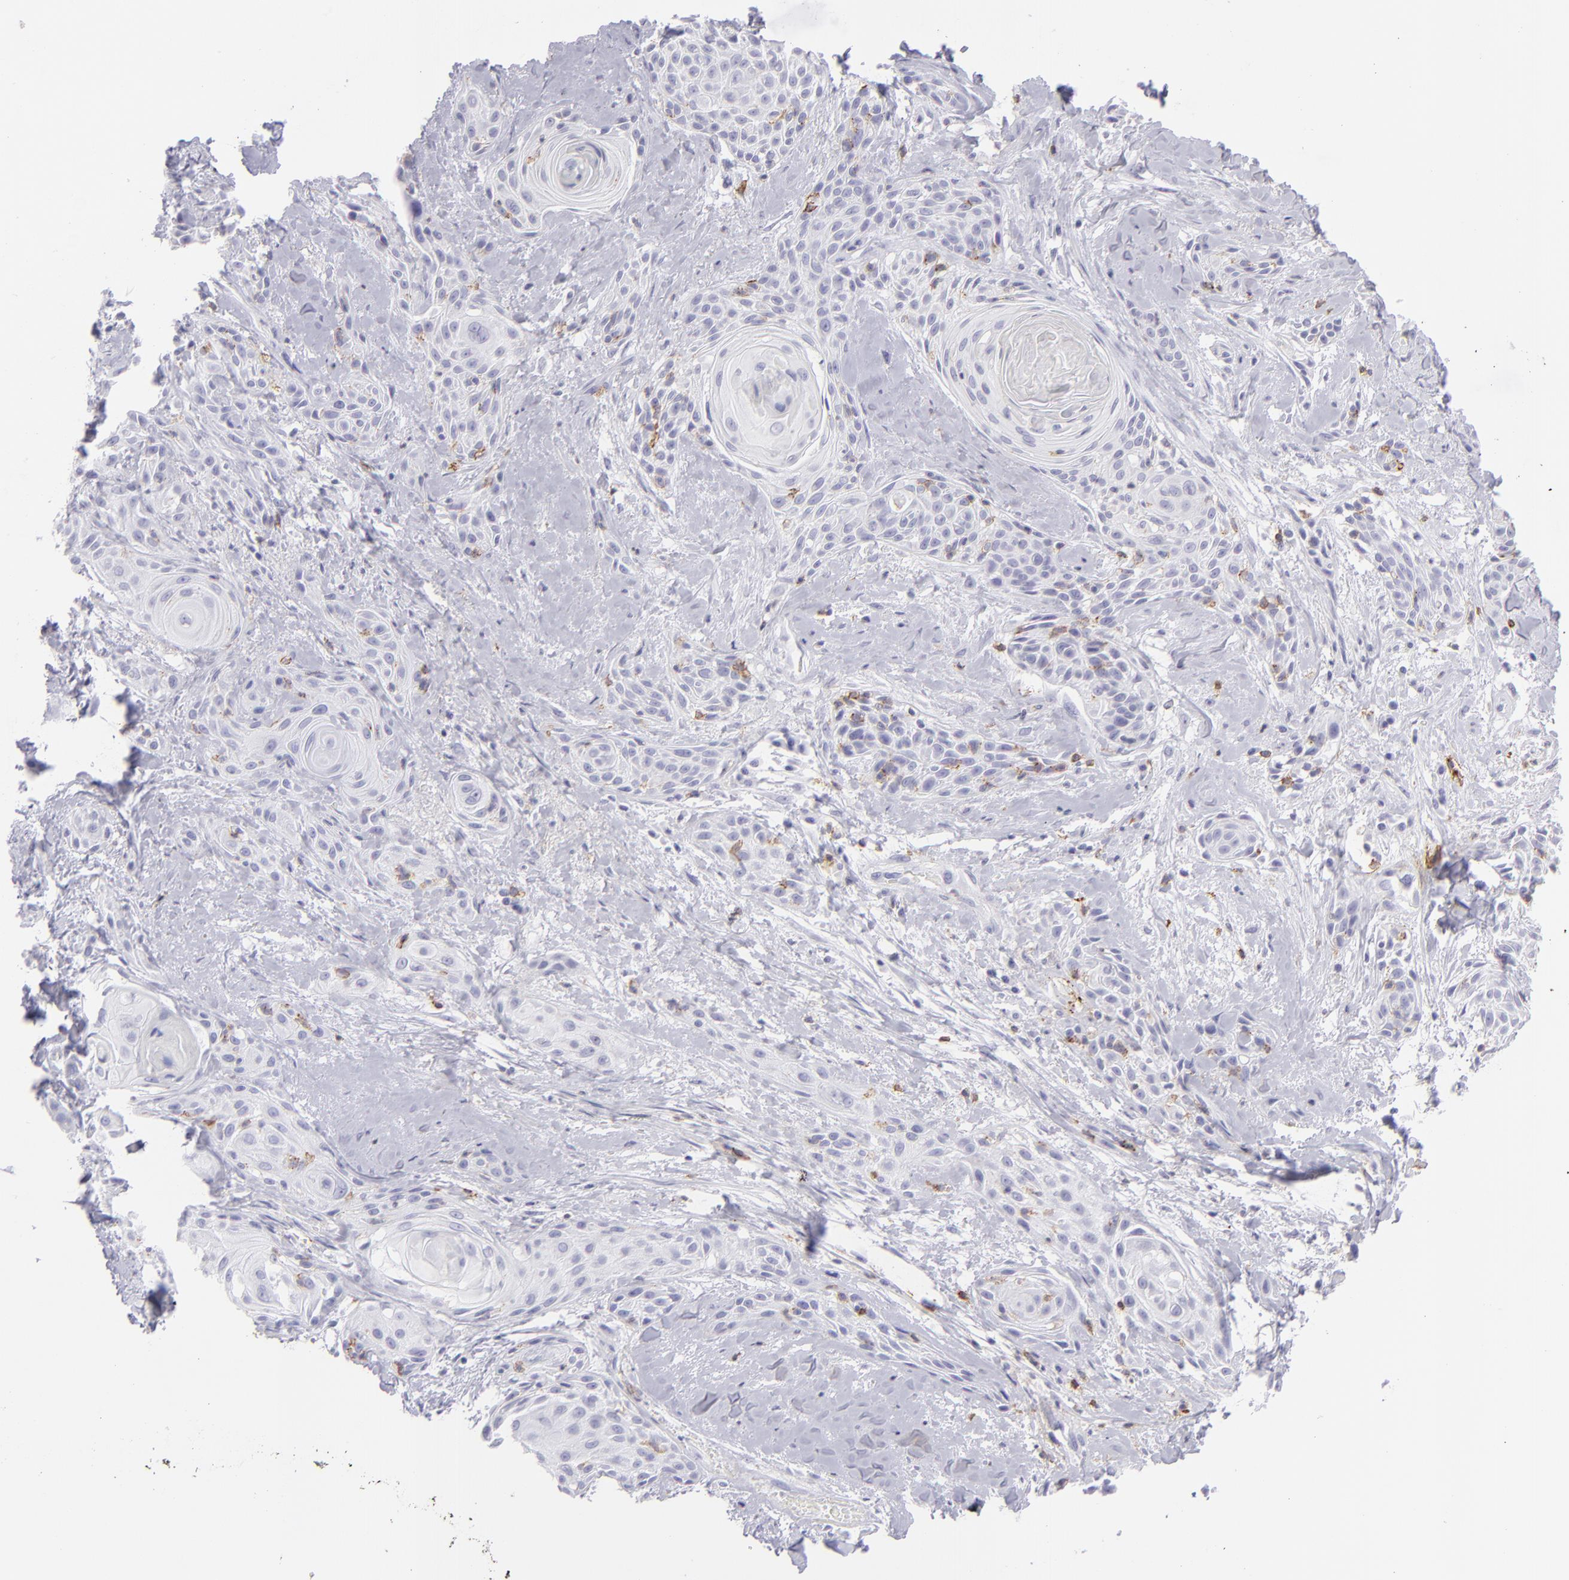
{"staining": {"intensity": "negative", "quantity": "none", "location": "none"}, "tissue": "skin cancer", "cell_type": "Tumor cells", "image_type": "cancer", "snomed": [{"axis": "morphology", "description": "Squamous cell carcinoma, NOS"}, {"axis": "topography", "description": "Skin"}, {"axis": "topography", "description": "Anal"}], "caption": "A photomicrograph of skin cancer (squamous cell carcinoma) stained for a protein exhibits no brown staining in tumor cells.", "gene": "SELPLG", "patient": {"sex": "male", "age": 64}}